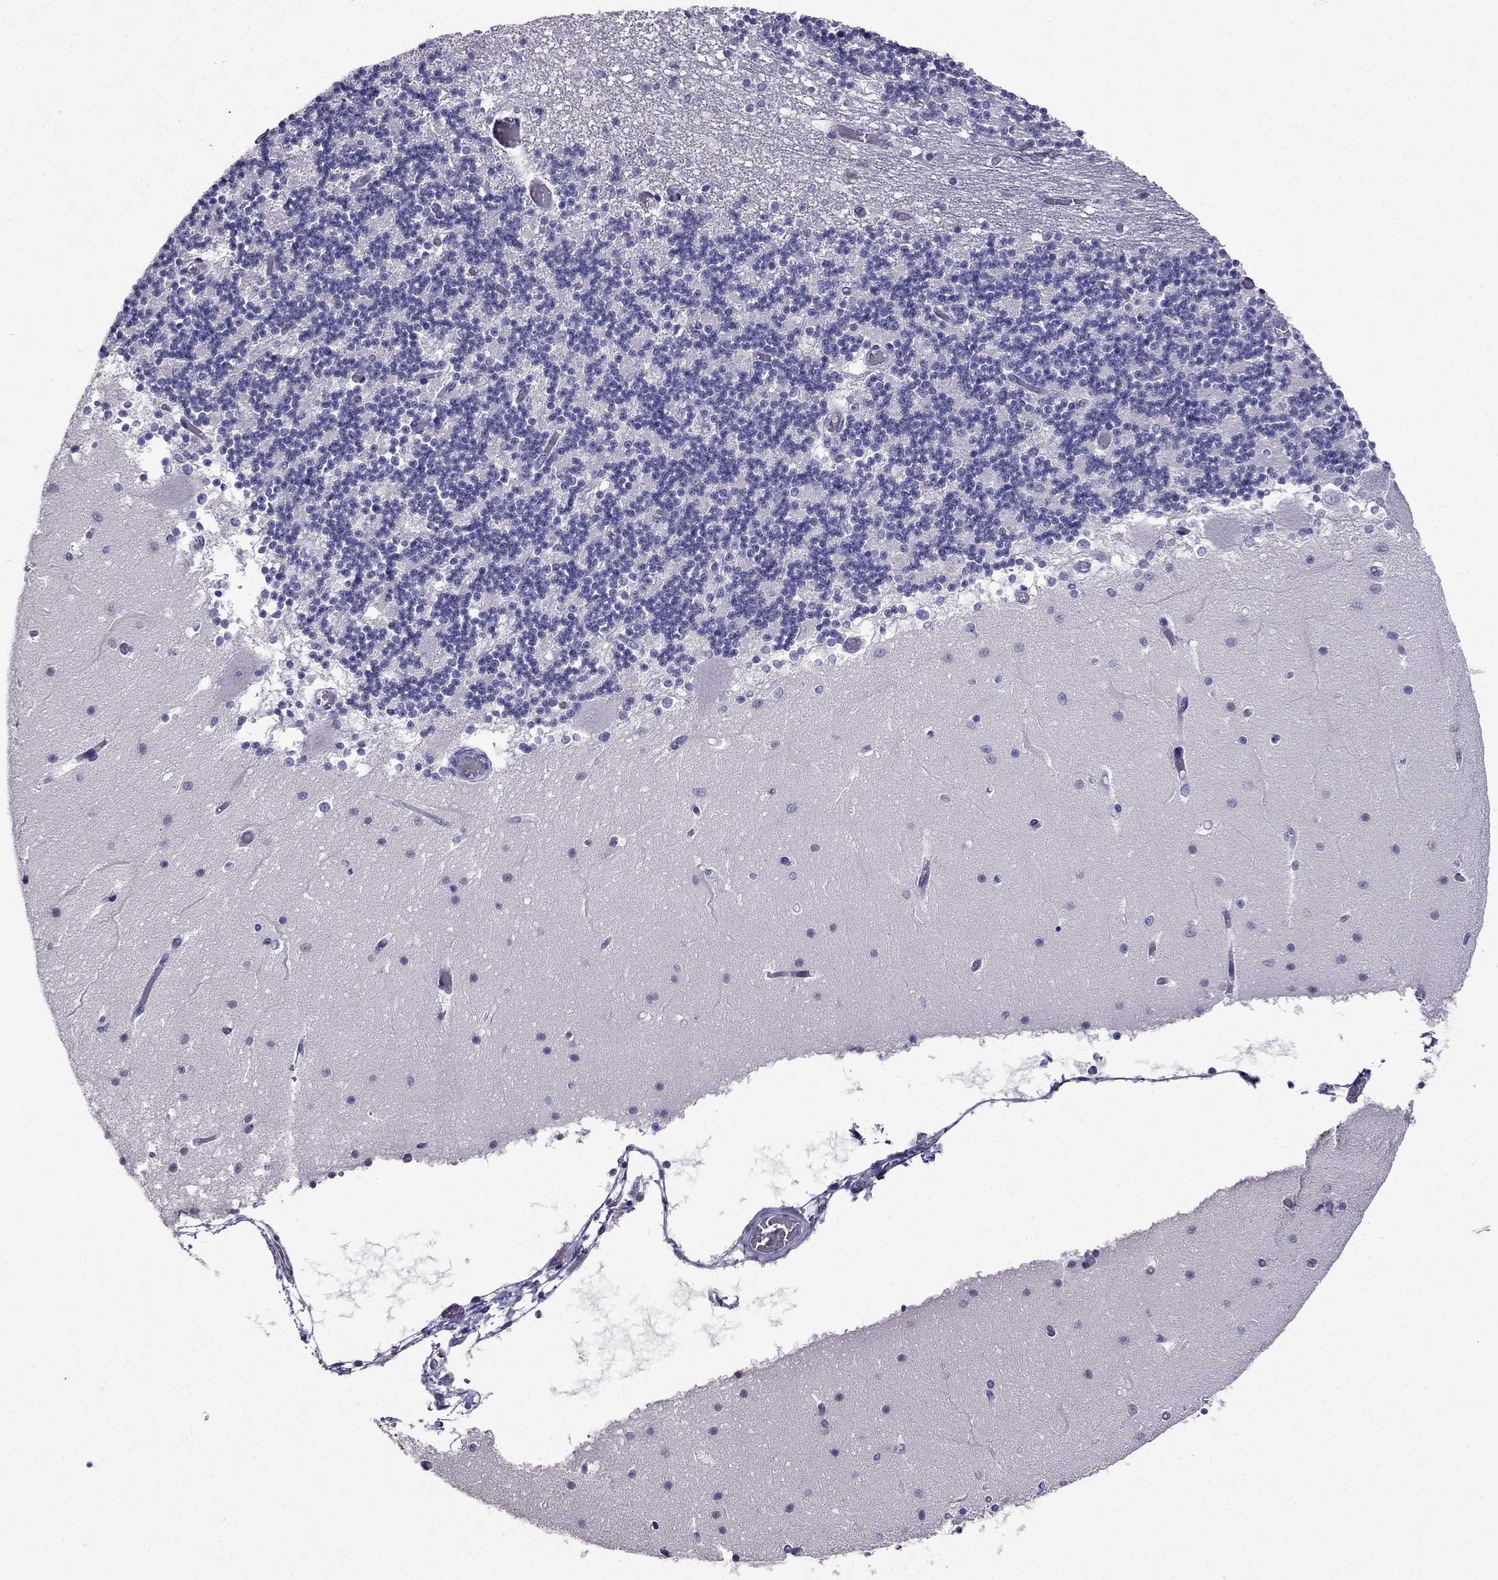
{"staining": {"intensity": "negative", "quantity": "none", "location": "none"}, "tissue": "cerebellum", "cell_type": "Cells in granular layer", "image_type": "normal", "snomed": [{"axis": "morphology", "description": "Normal tissue, NOS"}, {"axis": "topography", "description": "Cerebellum"}], "caption": "DAB immunohistochemical staining of benign human cerebellum demonstrates no significant expression in cells in granular layer.", "gene": "ARID3A", "patient": {"sex": "female", "age": 28}}